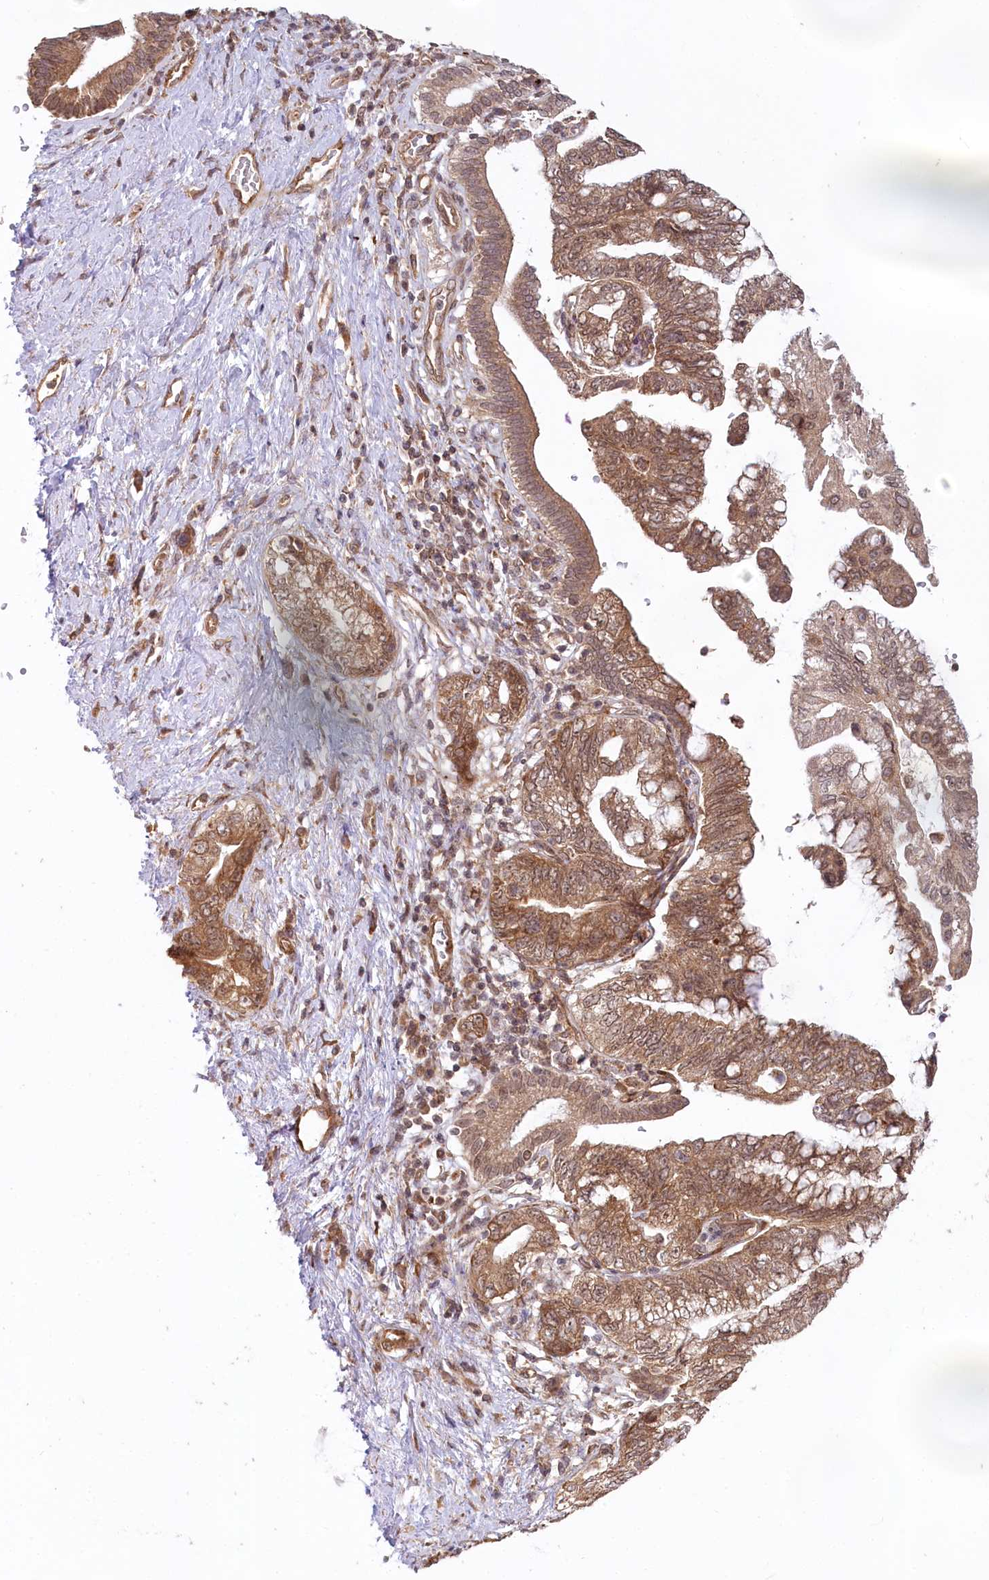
{"staining": {"intensity": "moderate", "quantity": ">75%", "location": "cytoplasmic/membranous,nuclear"}, "tissue": "pancreatic cancer", "cell_type": "Tumor cells", "image_type": "cancer", "snomed": [{"axis": "morphology", "description": "Adenocarcinoma, NOS"}, {"axis": "topography", "description": "Pancreas"}], "caption": "Protein expression analysis of pancreatic cancer displays moderate cytoplasmic/membranous and nuclear staining in approximately >75% of tumor cells.", "gene": "CEP70", "patient": {"sex": "female", "age": 73}}